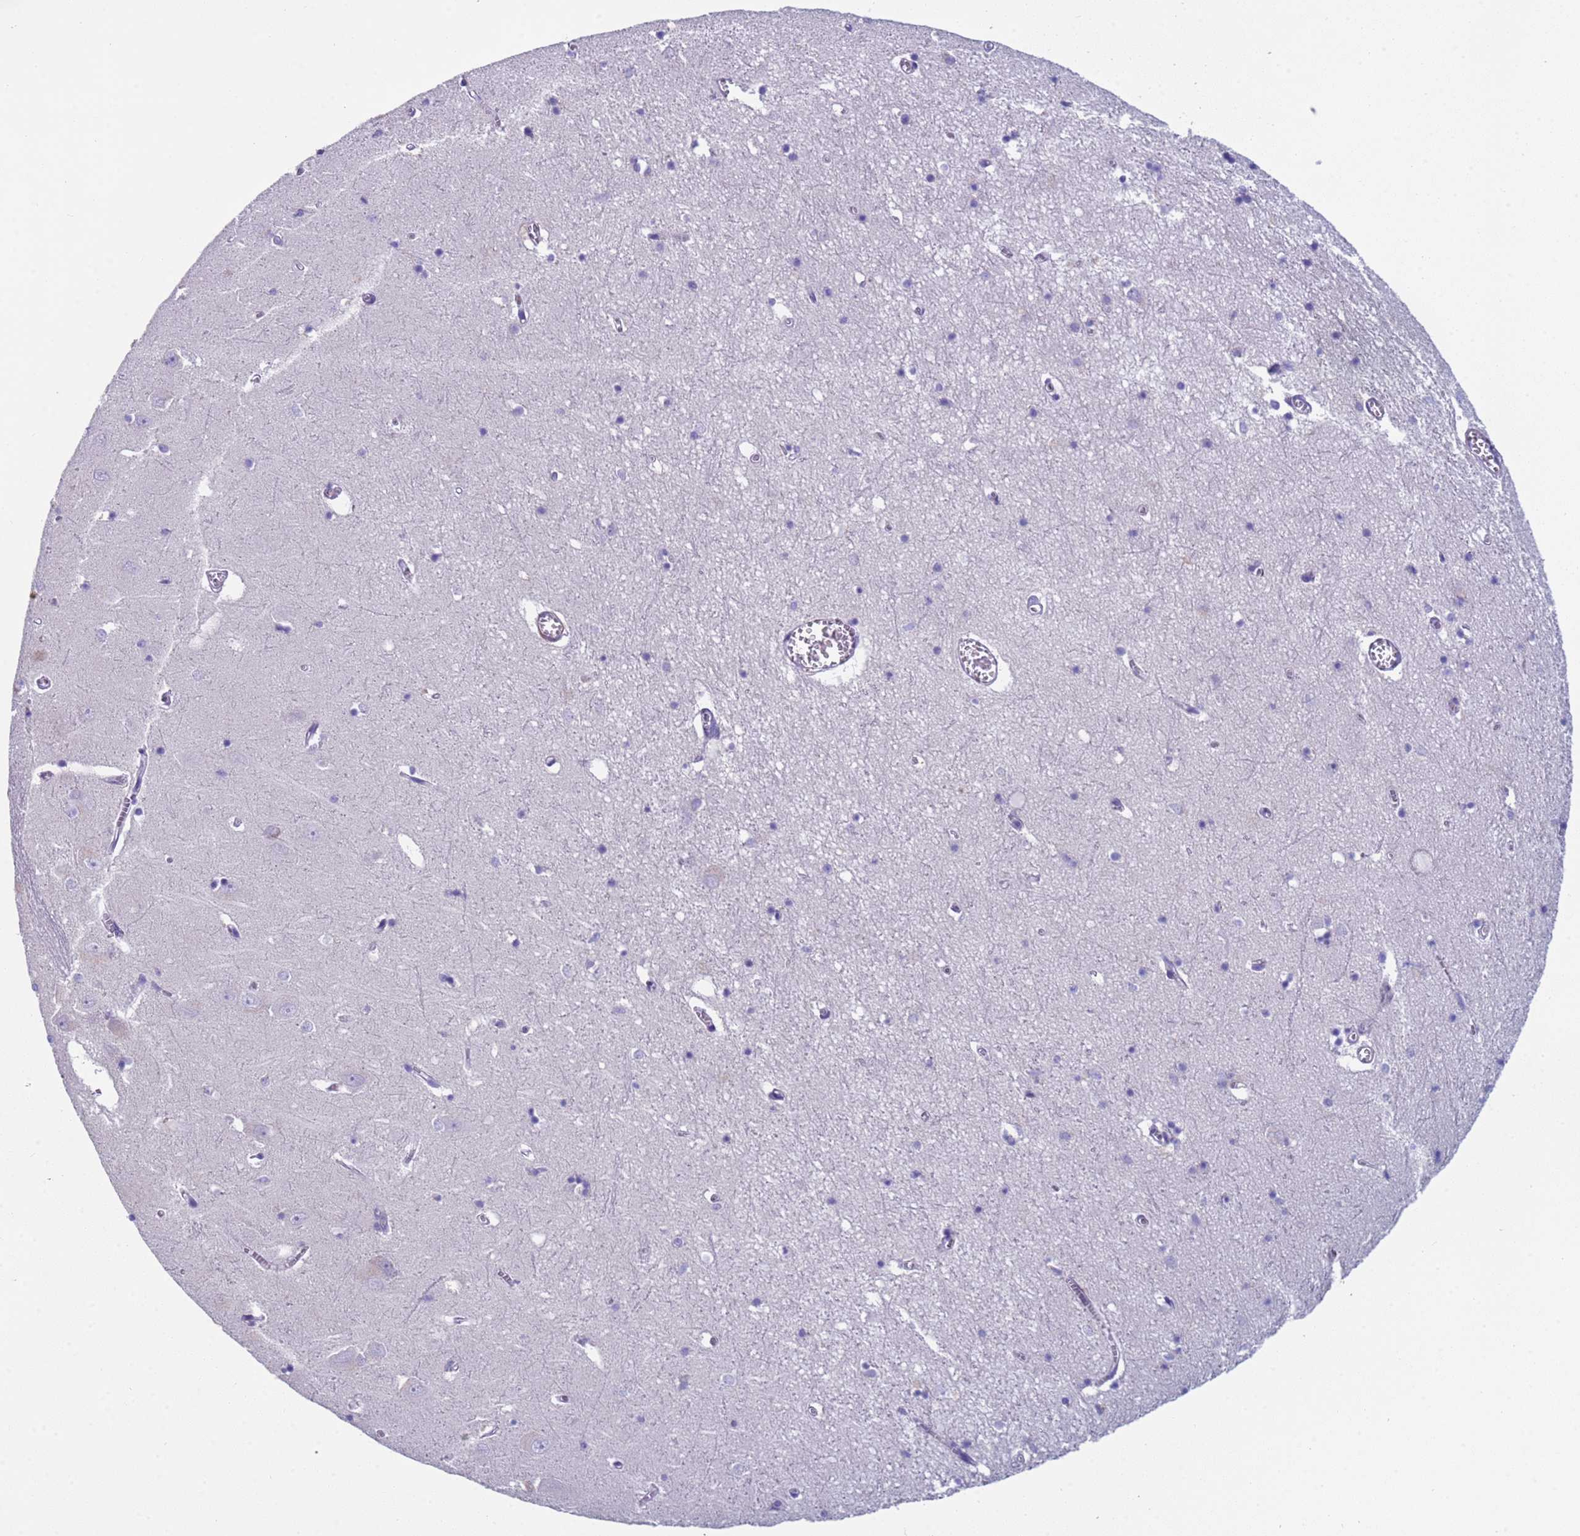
{"staining": {"intensity": "negative", "quantity": "none", "location": "none"}, "tissue": "hippocampus", "cell_type": "Glial cells", "image_type": "normal", "snomed": [{"axis": "morphology", "description": "Normal tissue, NOS"}, {"axis": "topography", "description": "Hippocampus"}], "caption": "Immunohistochemistry photomicrograph of benign hippocampus stained for a protein (brown), which demonstrates no staining in glial cells. Brightfield microscopy of IHC stained with DAB (brown) and hematoxylin (blue), captured at high magnification.", "gene": "KBTBD3", "patient": {"sex": "male", "age": 70}}